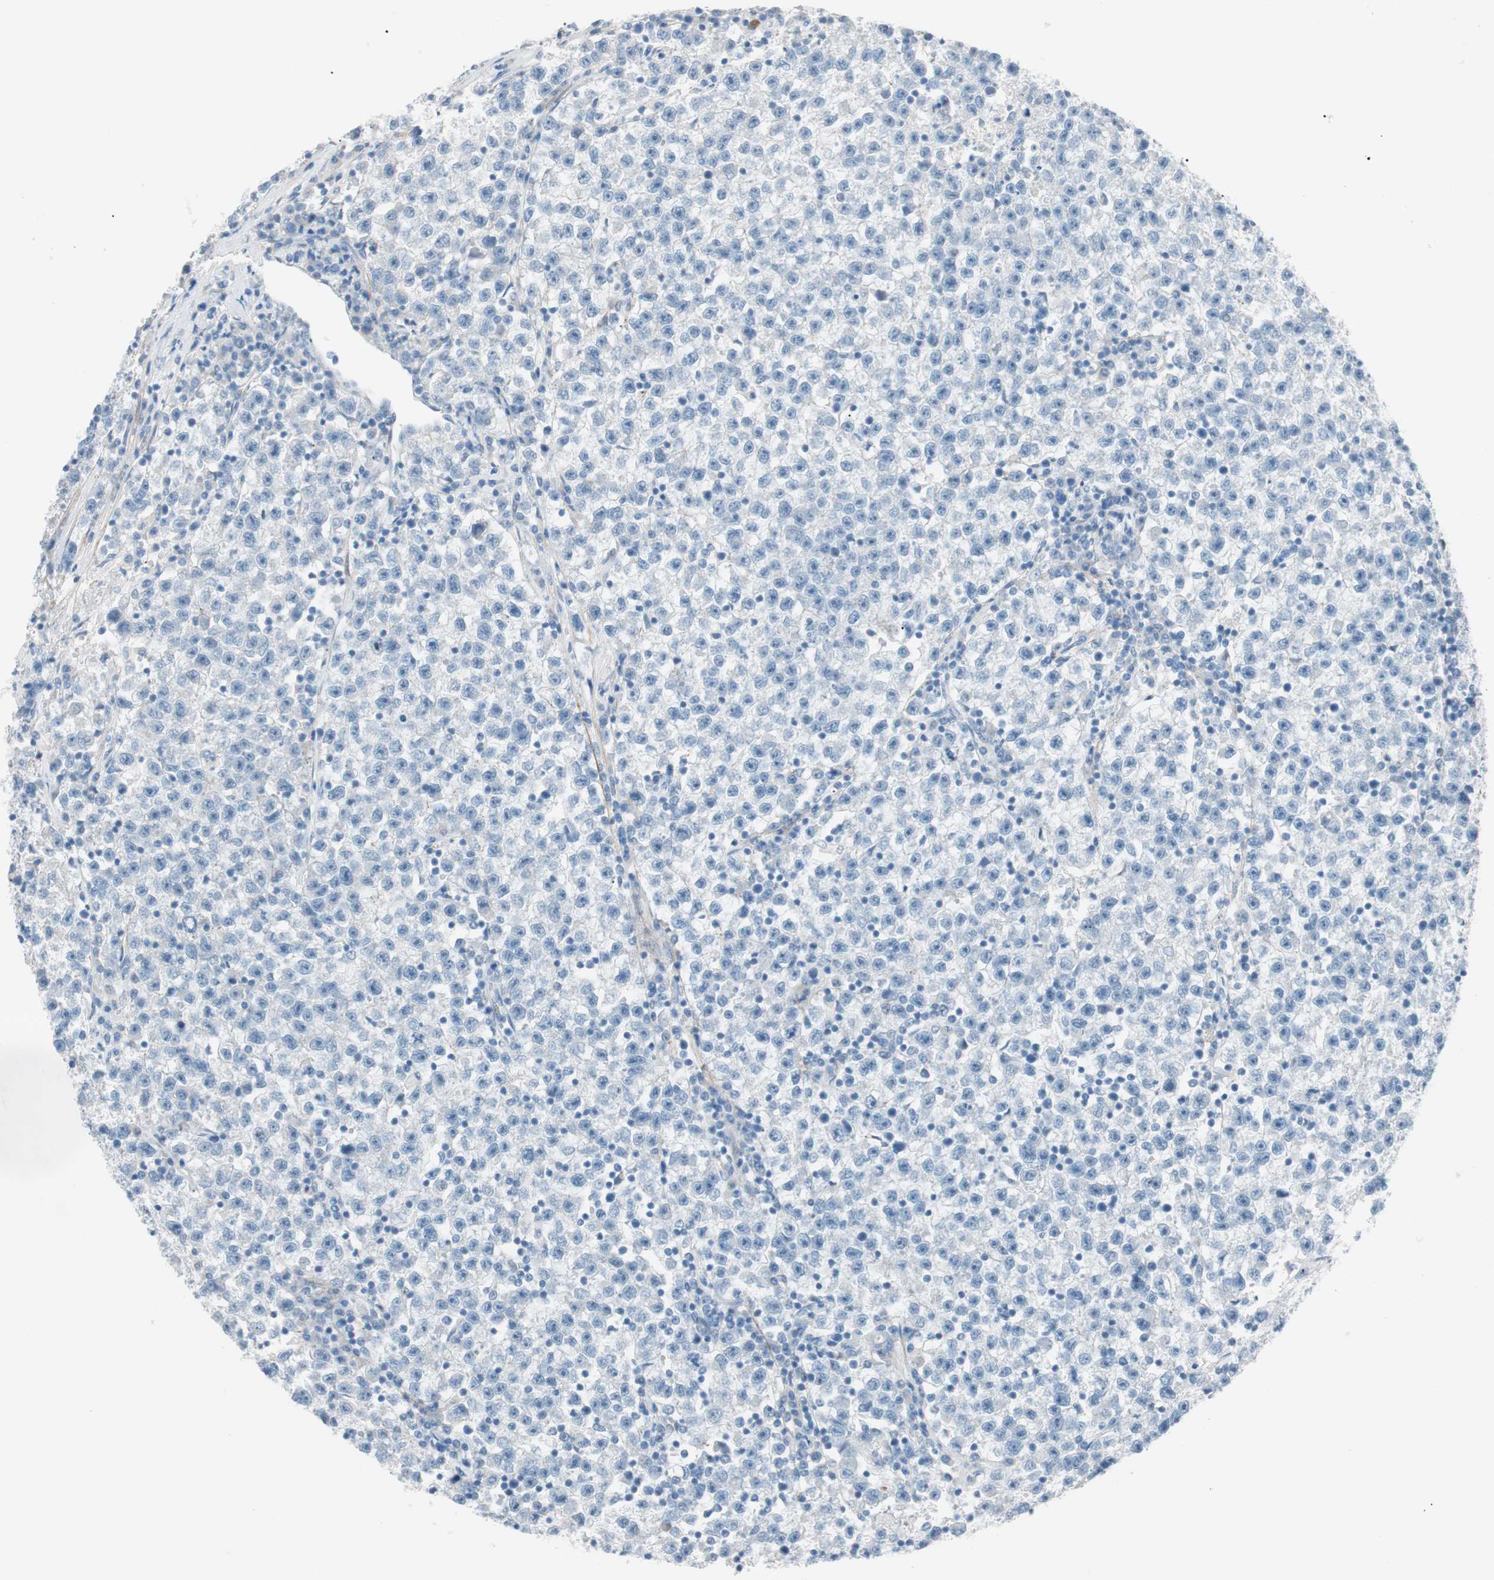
{"staining": {"intensity": "negative", "quantity": "none", "location": "none"}, "tissue": "testis cancer", "cell_type": "Tumor cells", "image_type": "cancer", "snomed": [{"axis": "morphology", "description": "Seminoma, NOS"}, {"axis": "topography", "description": "Testis"}], "caption": "Tumor cells show no significant positivity in testis cancer. (Immunohistochemistry (ihc), brightfield microscopy, high magnification).", "gene": "FOSL1", "patient": {"sex": "male", "age": 22}}